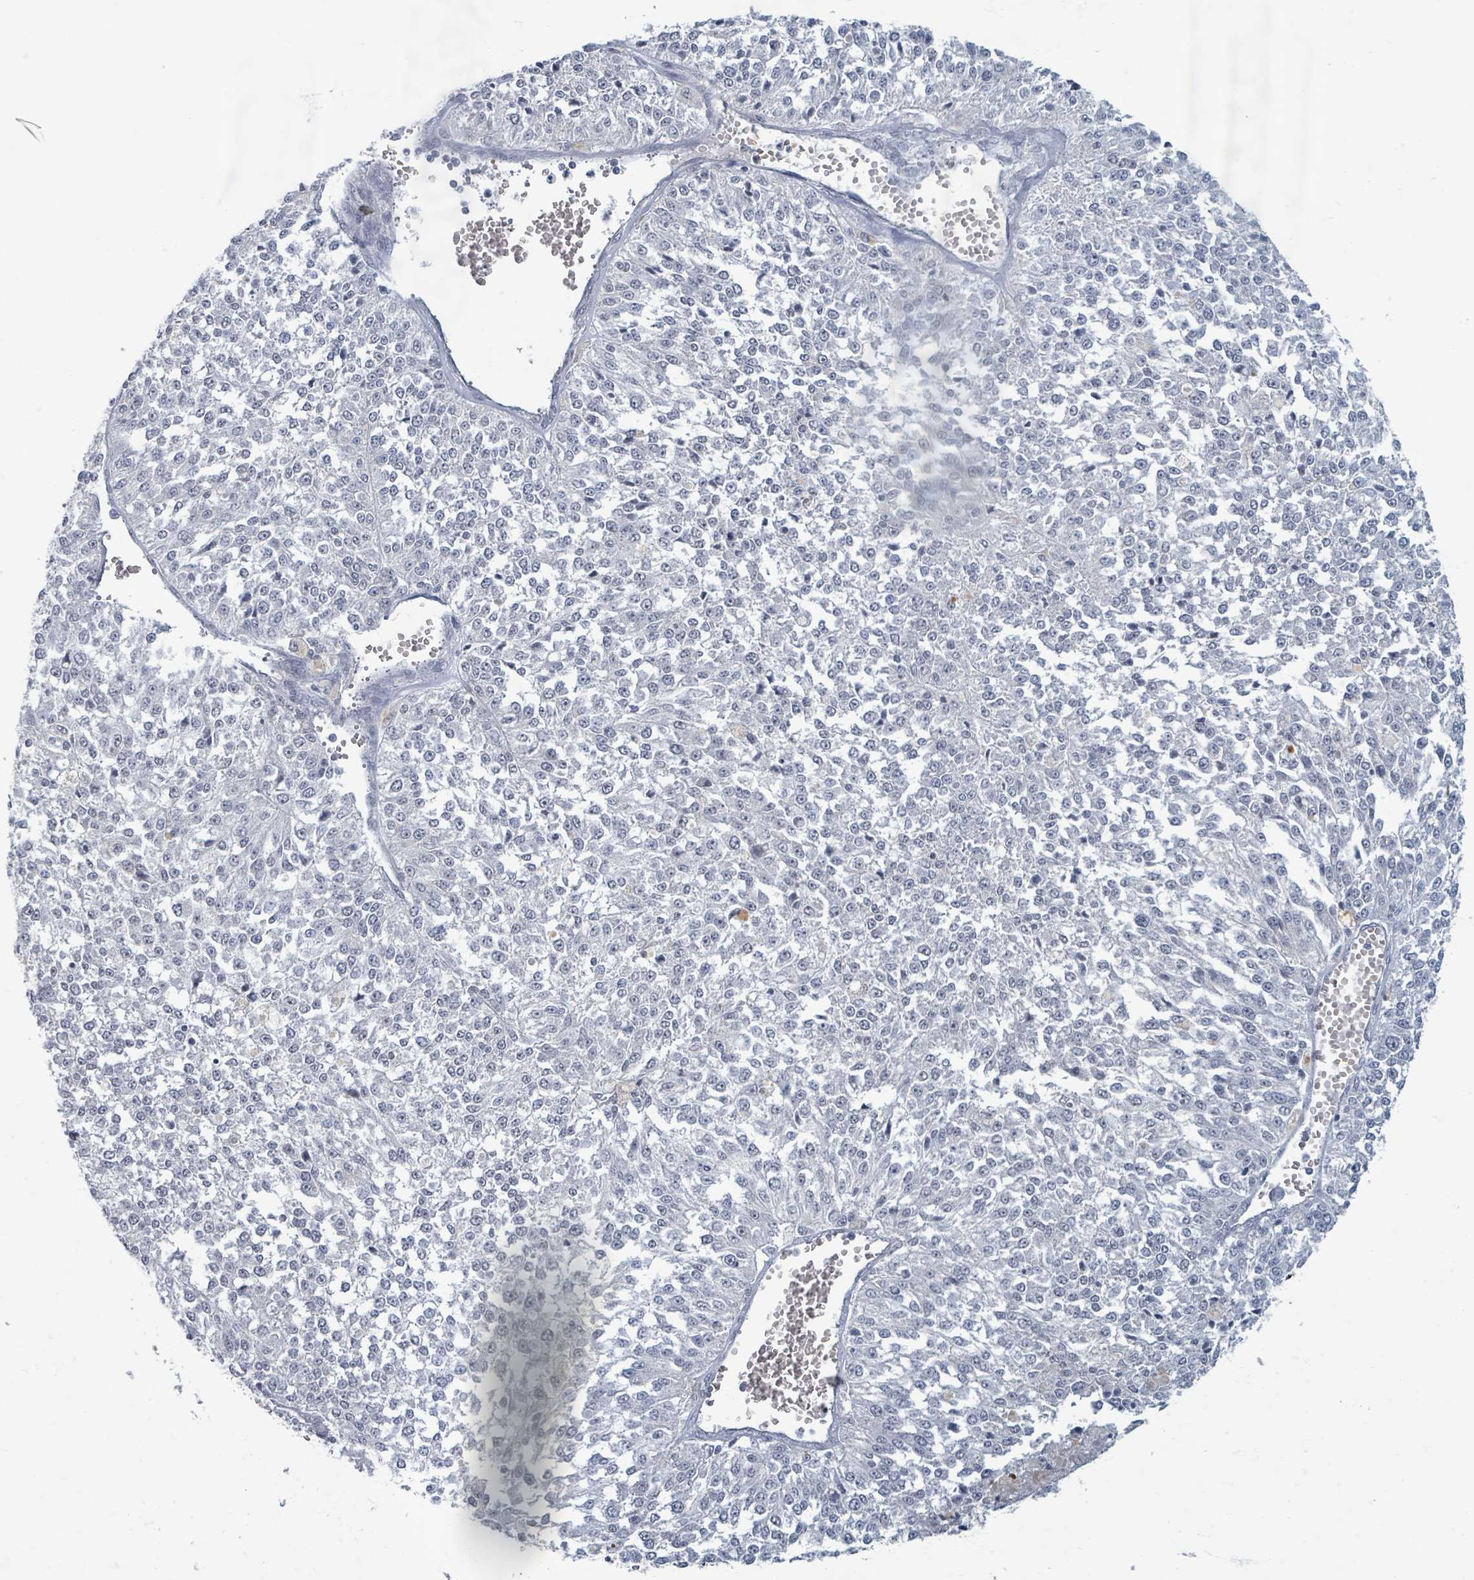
{"staining": {"intensity": "negative", "quantity": "none", "location": "none"}, "tissue": "melanoma", "cell_type": "Tumor cells", "image_type": "cancer", "snomed": [{"axis": "morphology", "description": "Malignant melanoma, NOS"}, {"axis": "topography", "description": "Skin"}], "caption": "Immunohistochemistry of human melanoma shows no expression in tumor cells.", "gene": "WNT11", "patient": {"sex": "female", "age": 64}}